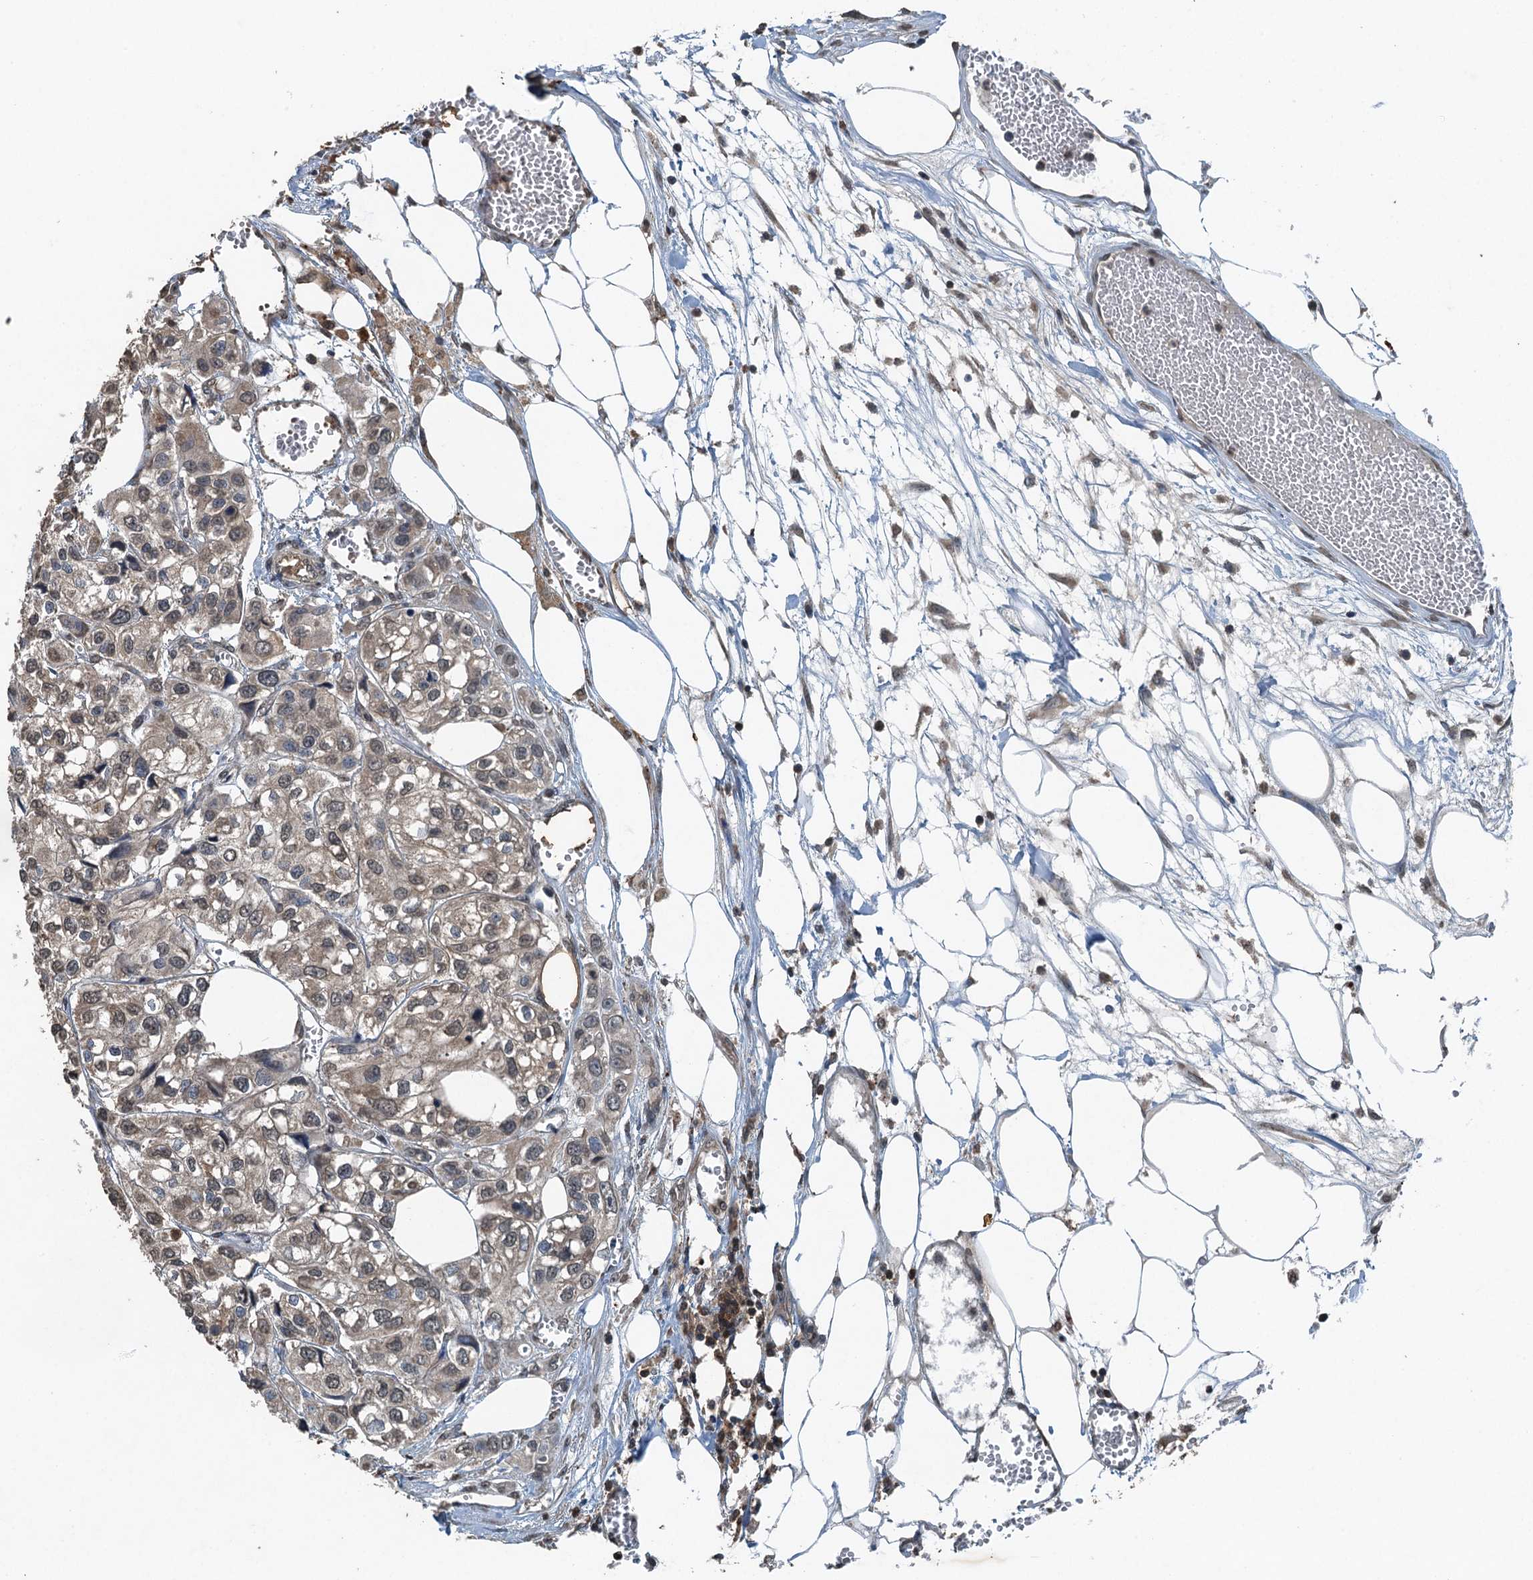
{"staining": {"intensity": "weak", "quantity": "<25%", "location": "cytoplasmic/membranous"}, "tissue": "urothelial cancer", "cell_type": "Tumor cells", "image_type": "cancer", "snomed": [{"axis": "morphology", "description": "Urothelial carcinoma, High grade"}, {"axis": "topography", "description": "Urinary bladder"}], "caption": "Protein analysis of urothelial cancer exhibits no significant positivity in tumor cells.", "gene": "TCTN1", "patient": {"sex": "male", "age": 67}}